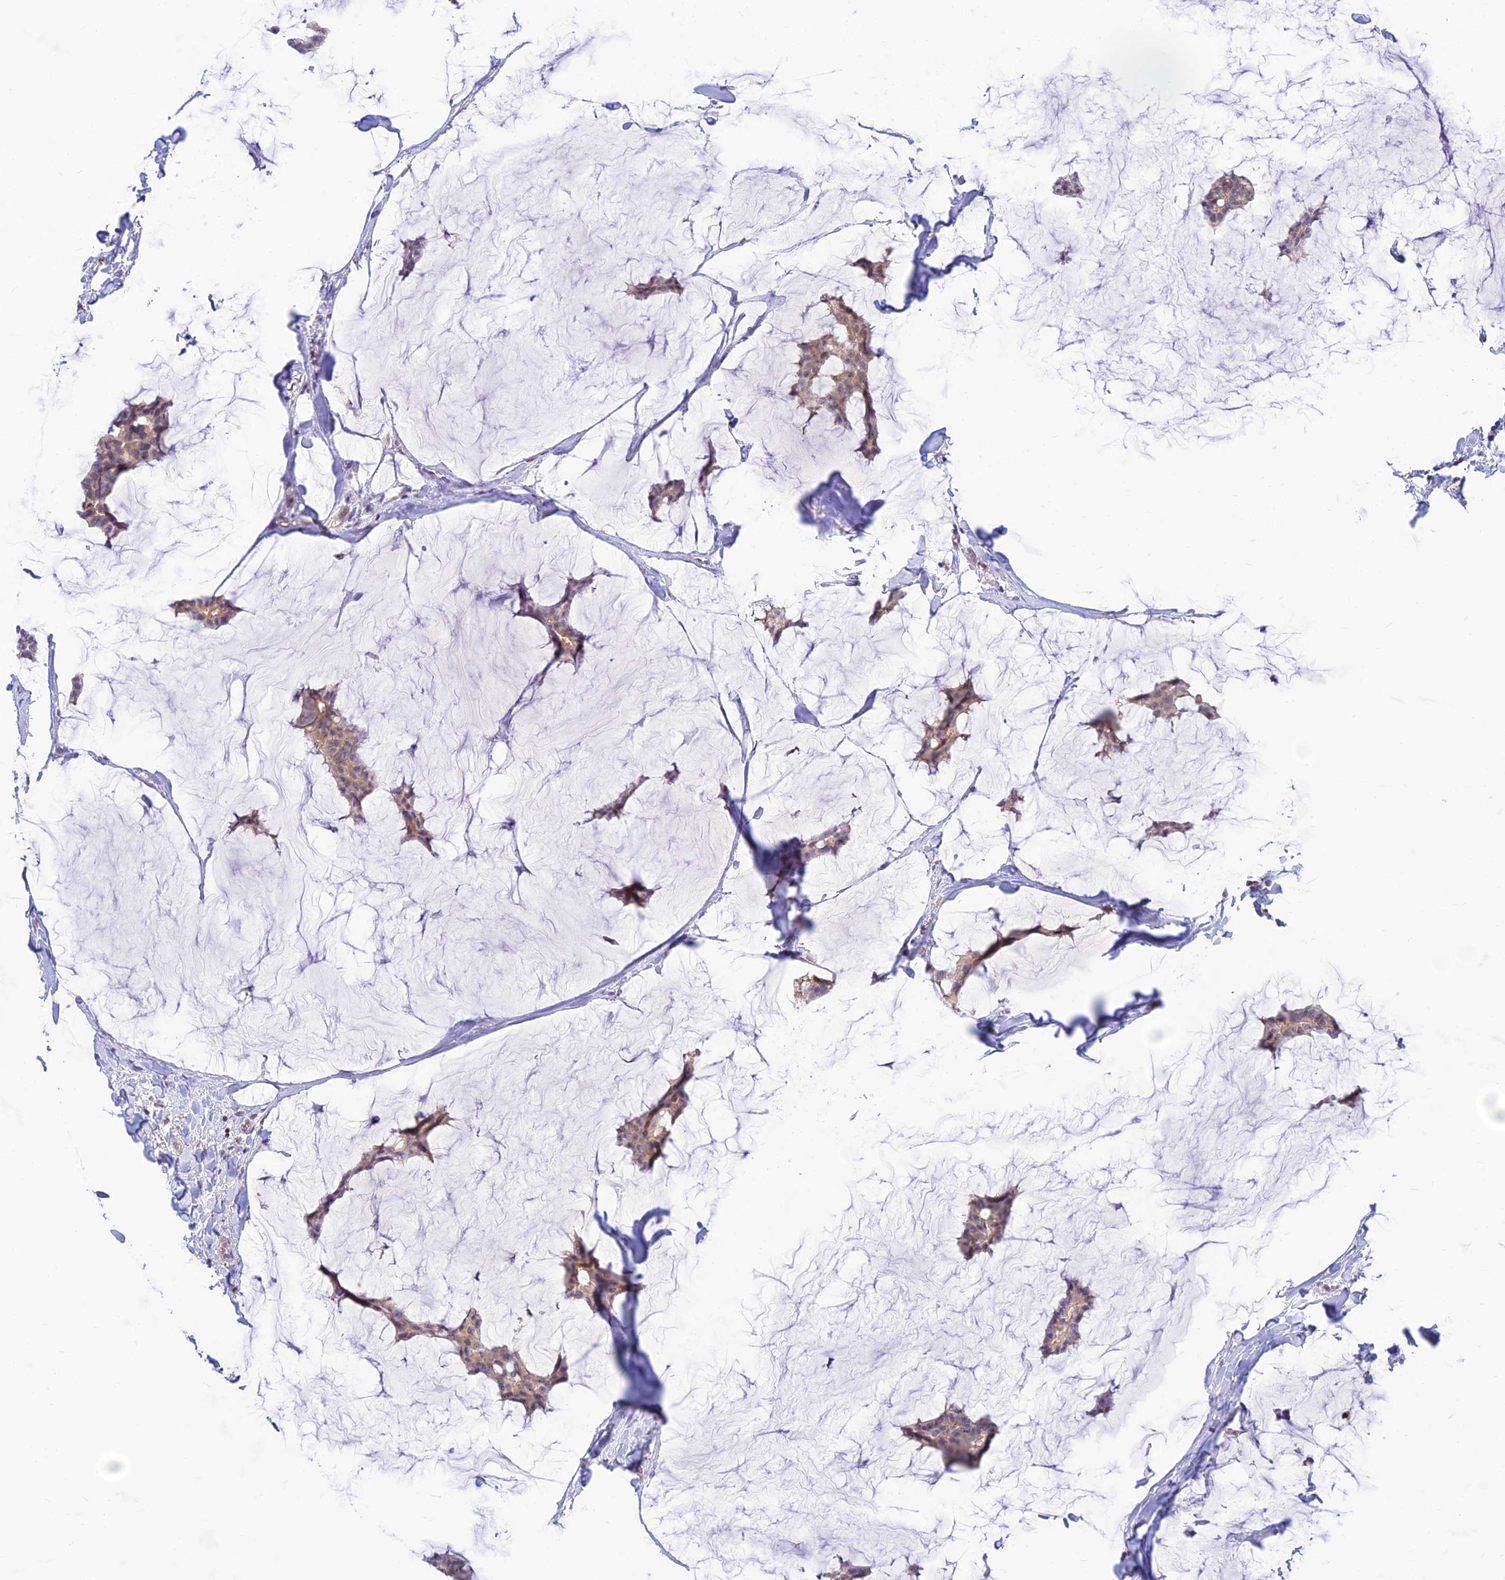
{"staining": {"intensity": "weak", "quantity": "25%-75%", "location": "cytoplasmic/membranous"}, "tissue": "breast cancer", "cell_type": "Tumor cells", "image_type": "cancer", "snomed": [{"axis": "morphology", "description": "Duct carcinoma"}, {"axis": "topography", "description": "Breast"}], "caption": "Immunohistochemical staining of breast cancer displays low levels of weak cytoplasmic/membranous staining in approximately 25%-75% of tumor cells. The staining is performed using DAB brown chromogen to label protein expression. The nuclei are counter-stained blue using hematoxylin.", "gene": "LYSMD2", "patient": {"sex": "female", "age": 93}}